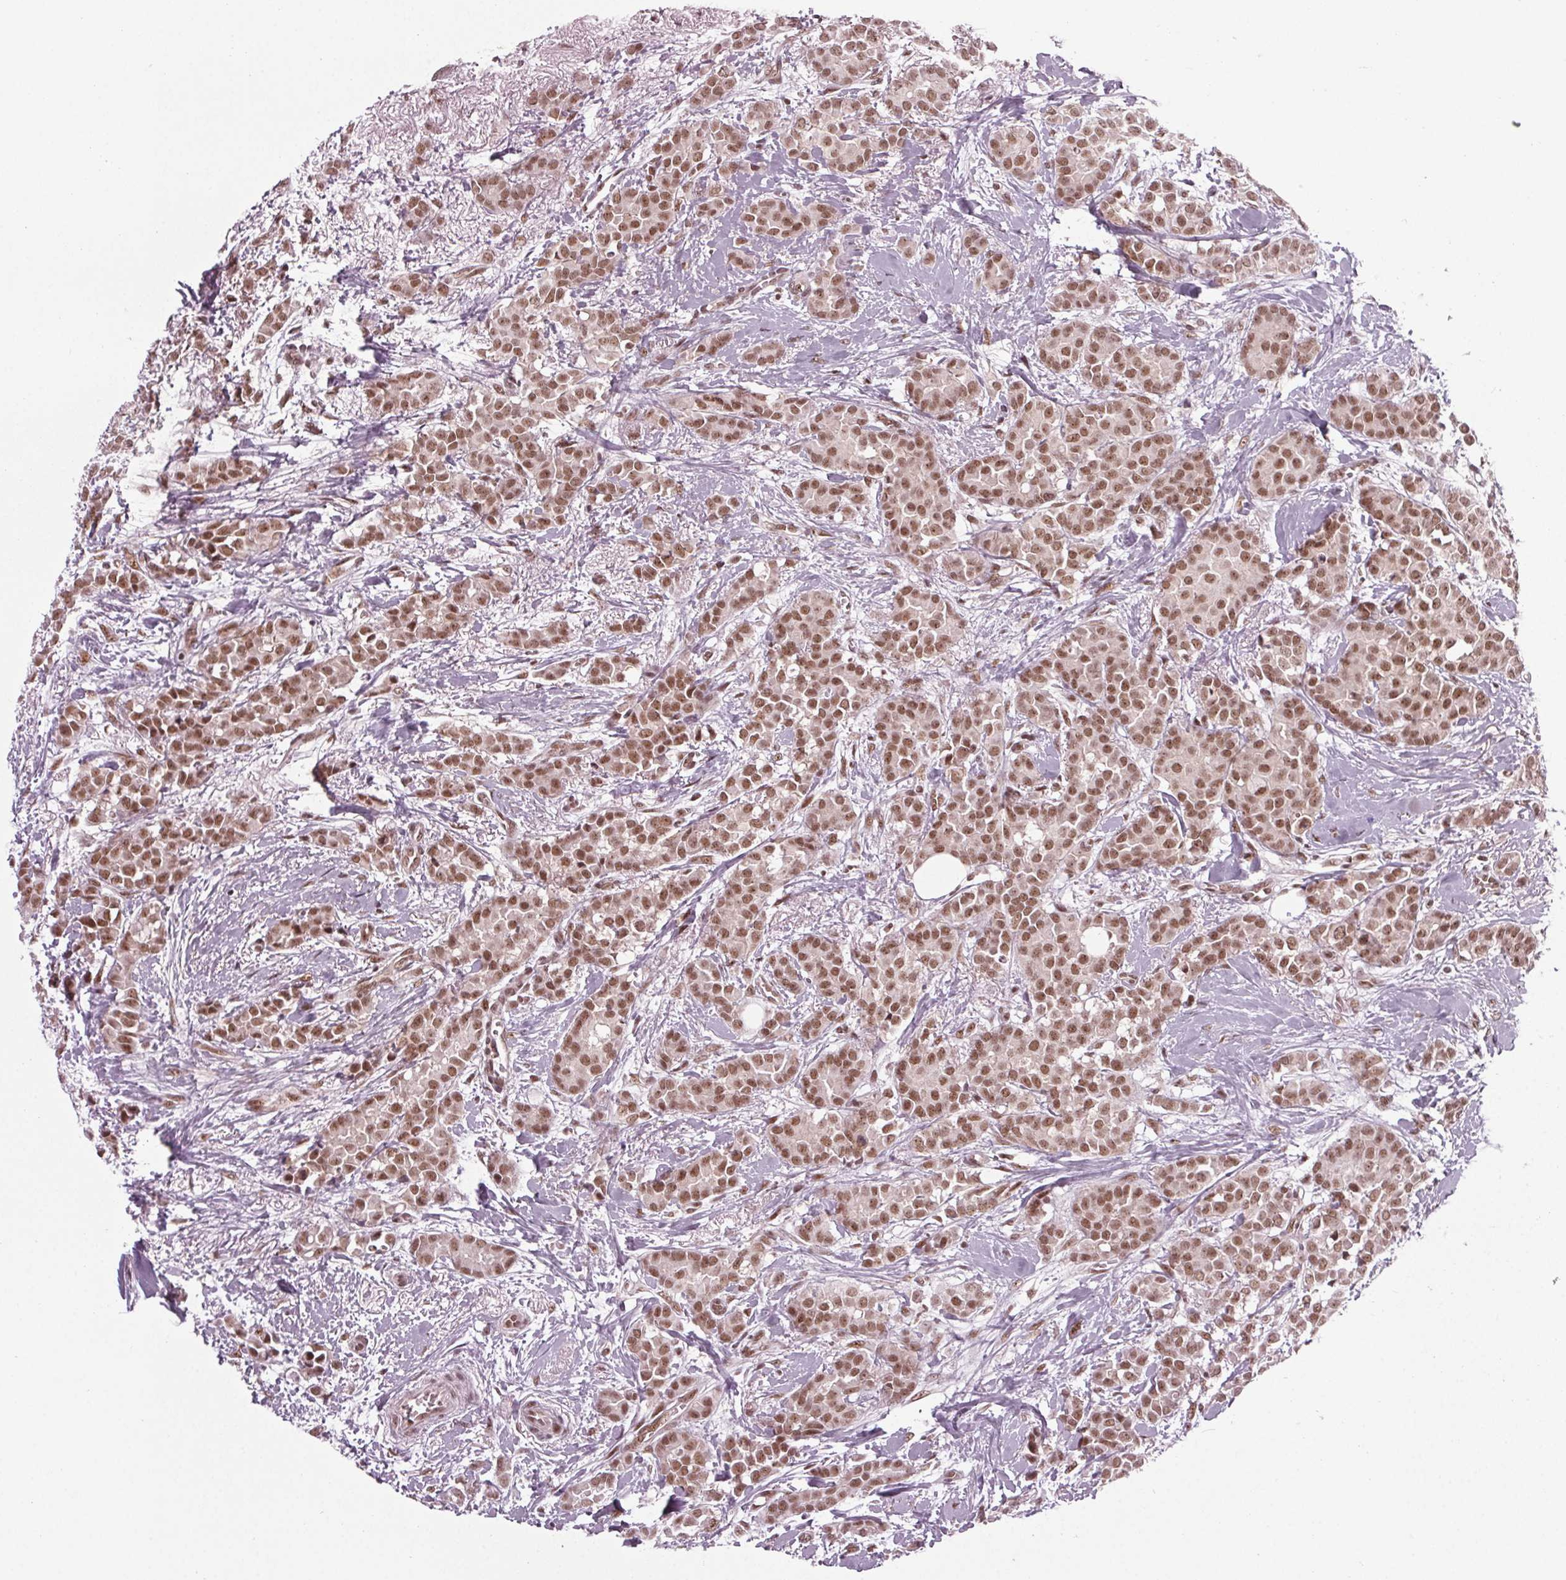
{"staining": {"intensity": "moderate", "quantity": ">75%", "location": "nuclear"}, "tissue": "breast cancer", "cell_type": "Tumor cells", "image_type": "cancer", "snomed": [{"axis": "morphology", "description": "Duct carcinoma"}, {"axis": "topography", "description": "Breast"}], "caption": "DAB (3,3'-diaminobenzidine) immunohistochemical staining of breast cancer exhibits moderate nuclear protein positivity in about >75% of tumor cells.", "gene": "DDX41", "patient": {"sex": "female", "age": 79}}